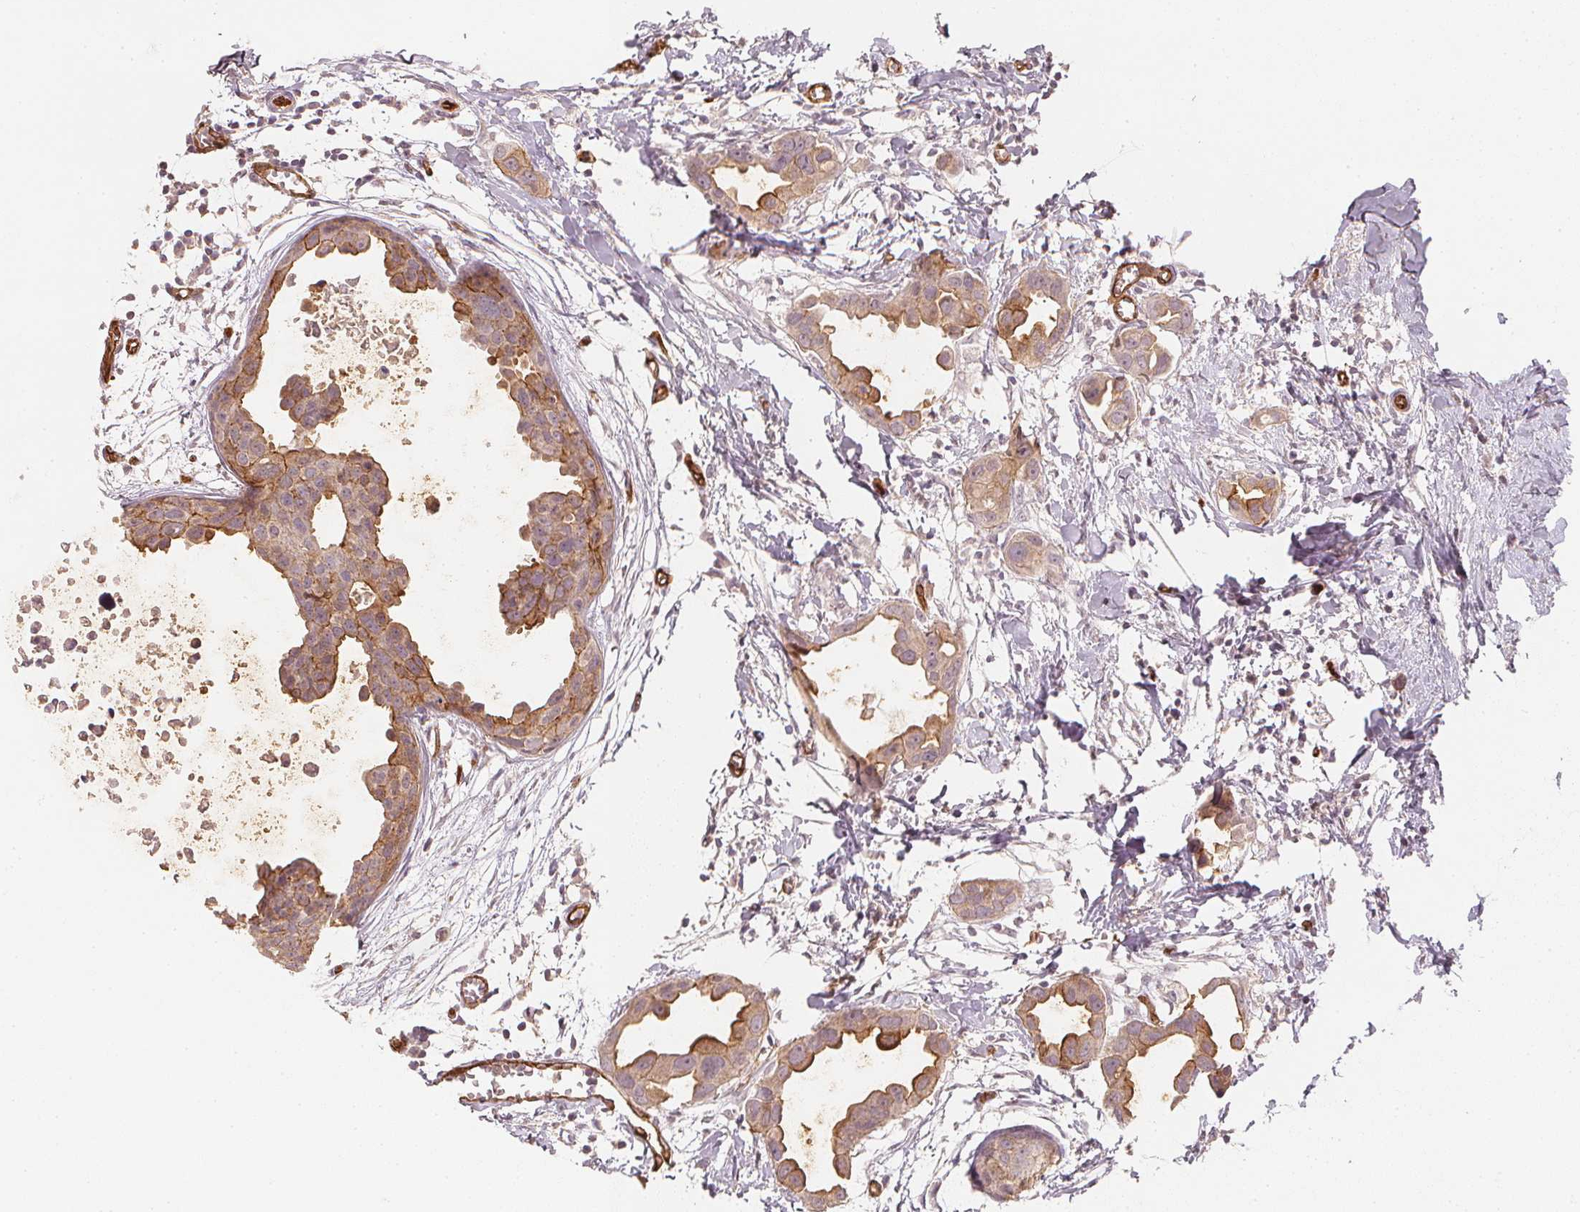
{"staining": {"intensity": "moderate", "quantity": "25%-75%", "location": "cytoplasmic/membranous"}, "tissue": "breast cancer", "cell_type": "Tumor cells", "image_type": "cancer", "snomed": [{"axis": "morphology", "description": "Duct carcinoma"}, {"axis": "topography", "description": "Breast"}], "caption": "Approximately 25%-75% of tumor cells in breast cancer (infiltrating ductal carcinoma) display moderate cytoplasmic/membranous protein staining as visualized by brown immunohistochemical staining.", "gene": "CIB1", "patient": {"sex": "female", "age": 38}}